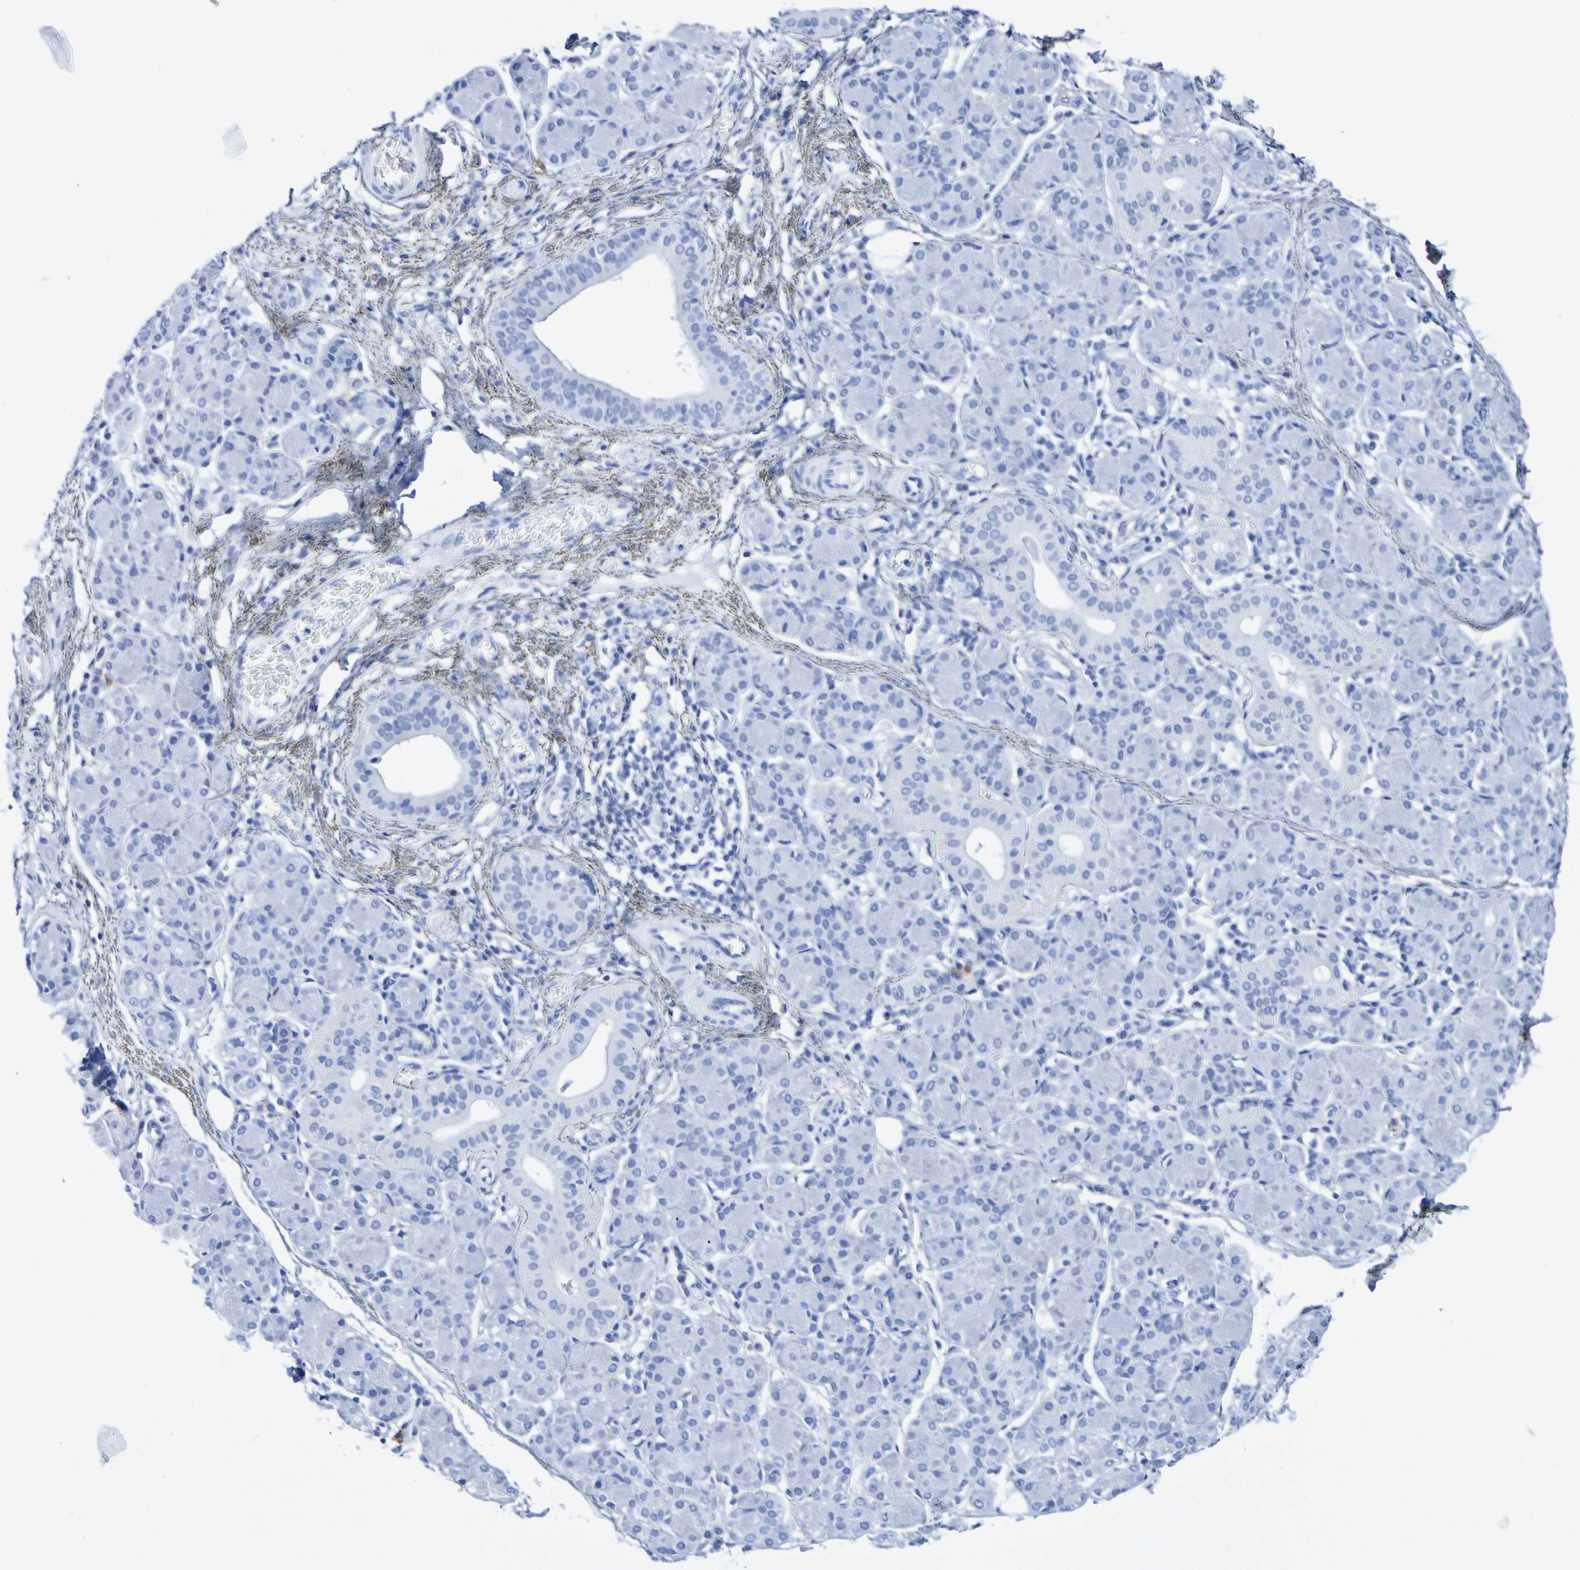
{"staining": {"intensity": "negative", "quantity": "none", "location": "none"}, "tissue": "salivary gland", "cell_type": "Glandular cells", "image_type": "normal", "snomed": [{"axis": "morphology", "description": "Normal tissue, NOS"}, {"axis": "morphology", "description": "Inflammation, NOS"}, {"axis": "topography", "description": "Lymph node"}, {"axis": "topography", "description": "Salivary gland"}], "caption": "High power microscopy micrograph of an immunohistochemistry micrograph of benign salivary gland, revealing no significant expression in glandular cells. (Brightfield microscopy of DAB (3,3'-diaminobenzidine) IHC at high magnification).", "gene": "DPEP1", "patient": {"sex": "male", "age": 3}}